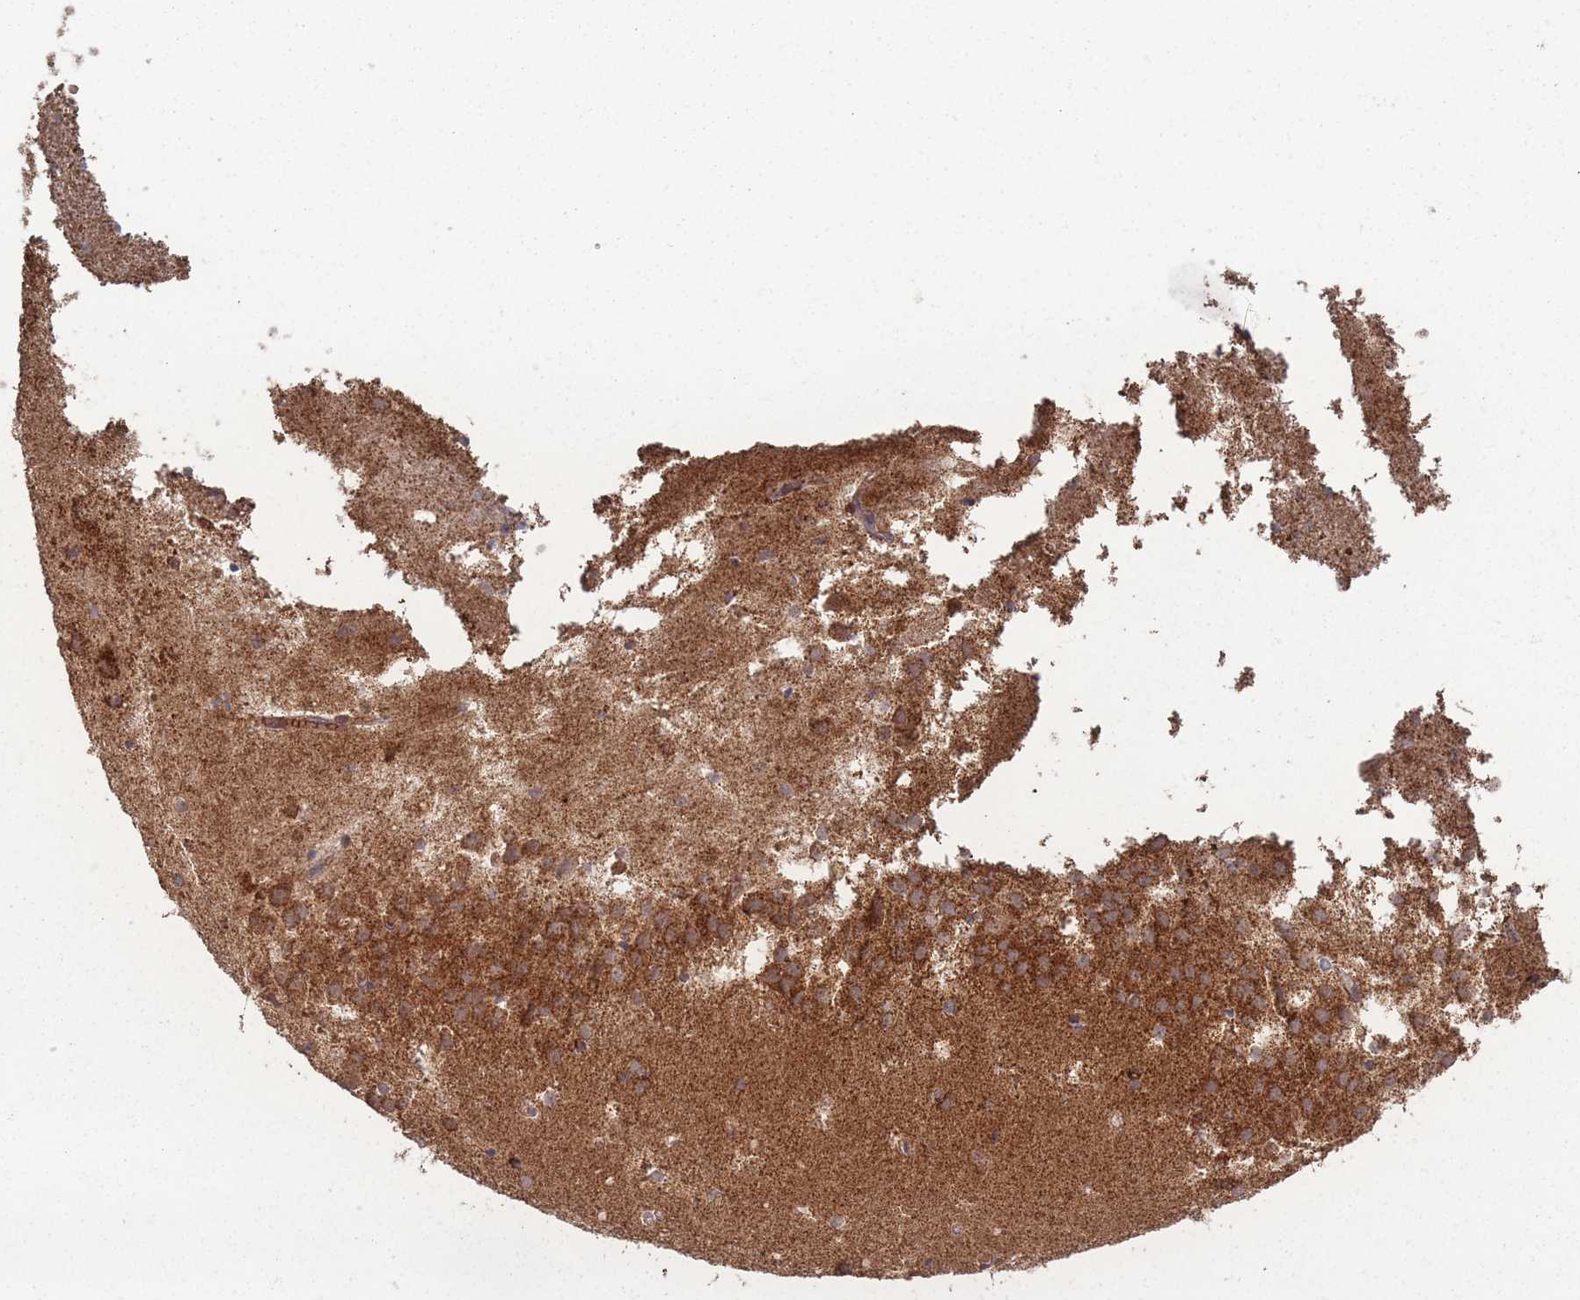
{"staining": {"intensity": "moderate", "quantity": "<25%", "location": "cytoplasmic/membranous"}, "tissue": "hippocampus", "cell_type": "Glial cells", "image_type": "normal", "snomed": [{"axis": "morphology", "description": "Normal tissue, NOS"}, {"axis": "topography", "description": "Hippocampus"}], "caption": "A brown stain labels moderate cytoplasmic/membranous positivity of a protein in glial cells of benign human hippocampus.", "gene": "LYRM7", "patient": {"sex": "female", "age": 52}}